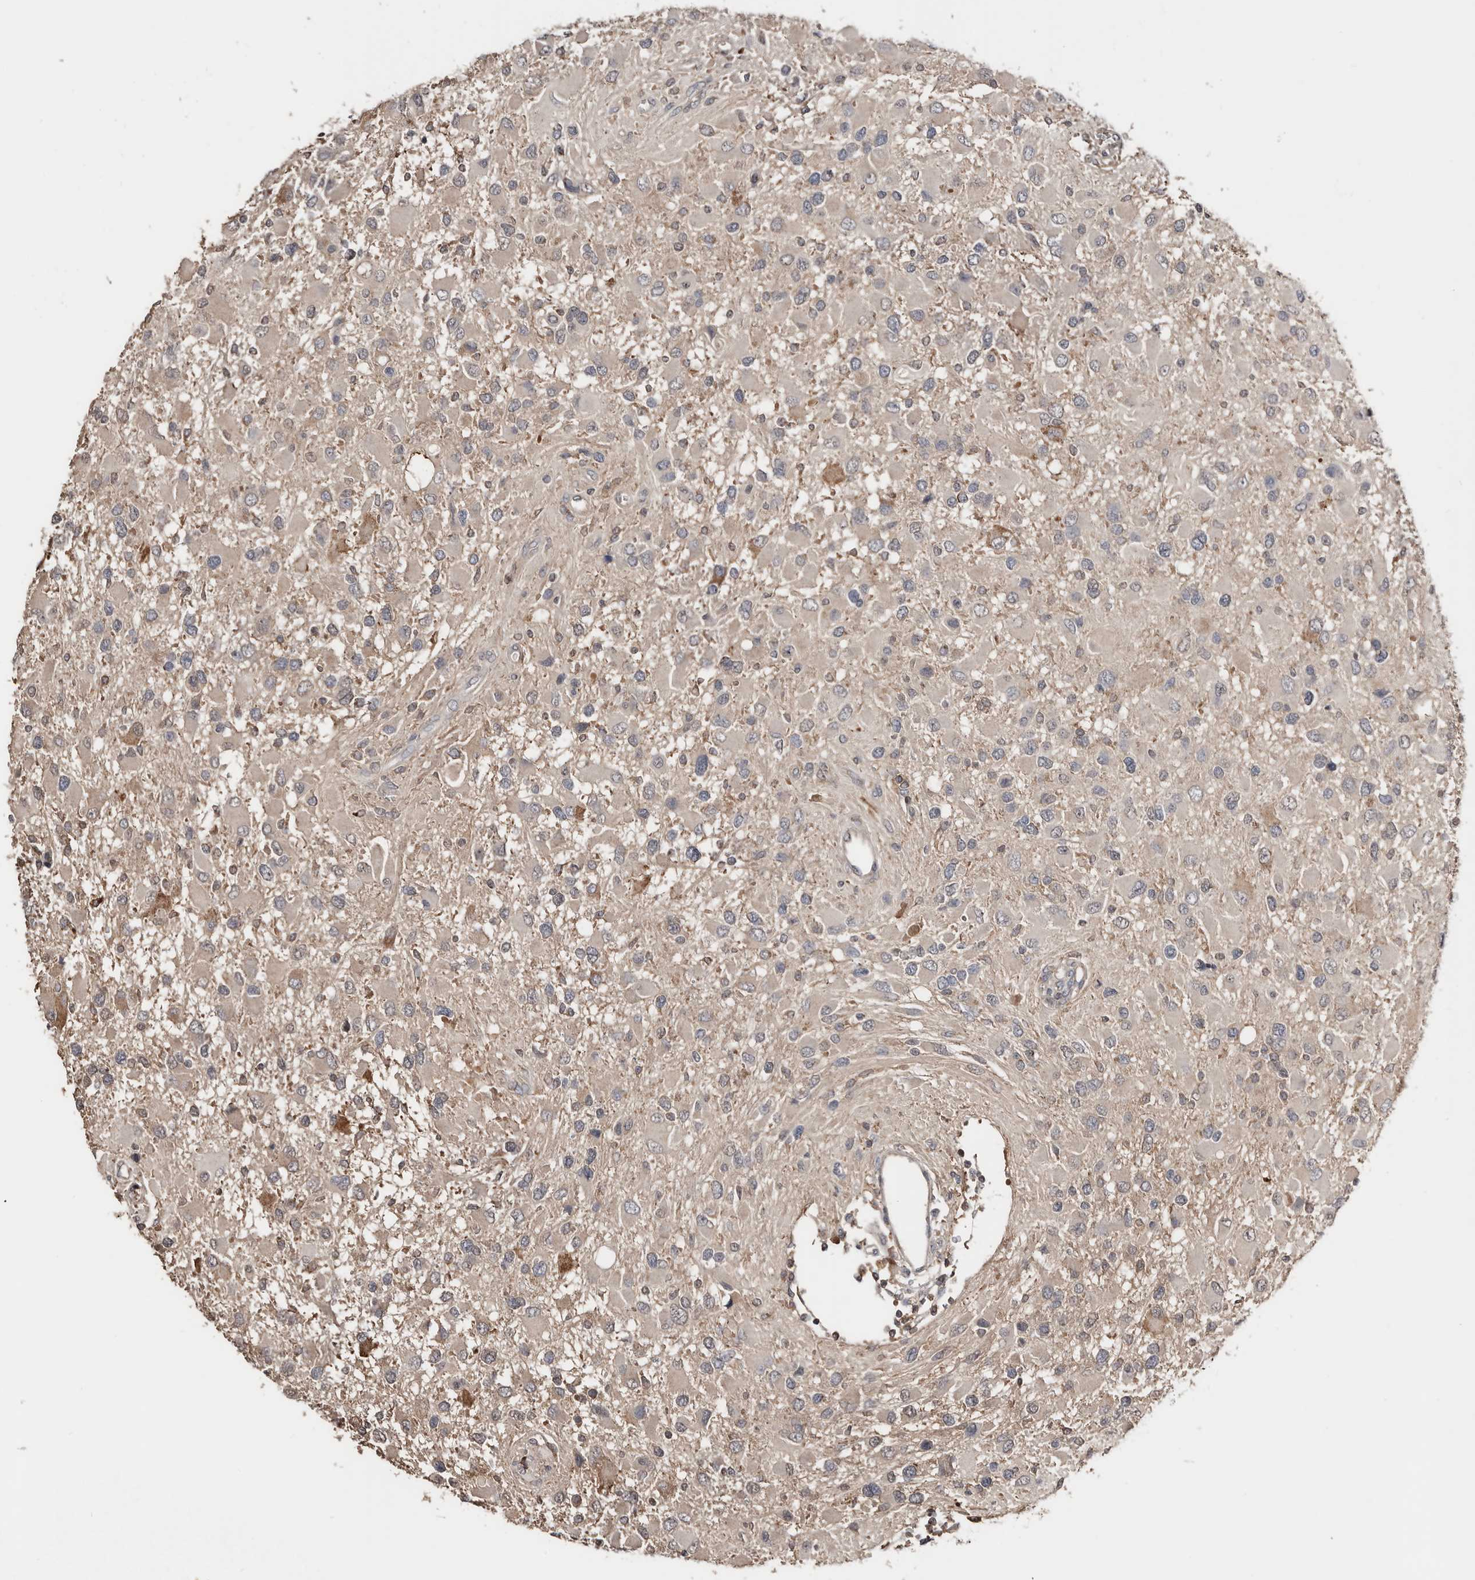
{"staining": {"intensity": "weak", "quantity": "<25%", "location": "cytoplasmic/membranous"}, "tissue": "glioma", "cell_type": "Tumor cells", "image_type": "cancer", "snomed": [{"axis": "morphology", "description": "Glioma, malignant, High grade"}, {"axis": "topography", "description": "Brain"}], "caption": "Glioma was stained to show a protein in brown. There is no significant expression in tumor cells. The staining was performed using DAB (3,3'-diaminobenzidine) to visualize the protein expression in brown, while the nuclei were stained in blue with hematoxylin (Magnification: 20x).", "gene": "SLC39A2", "patient": {"sex": "male", "age": 53}}